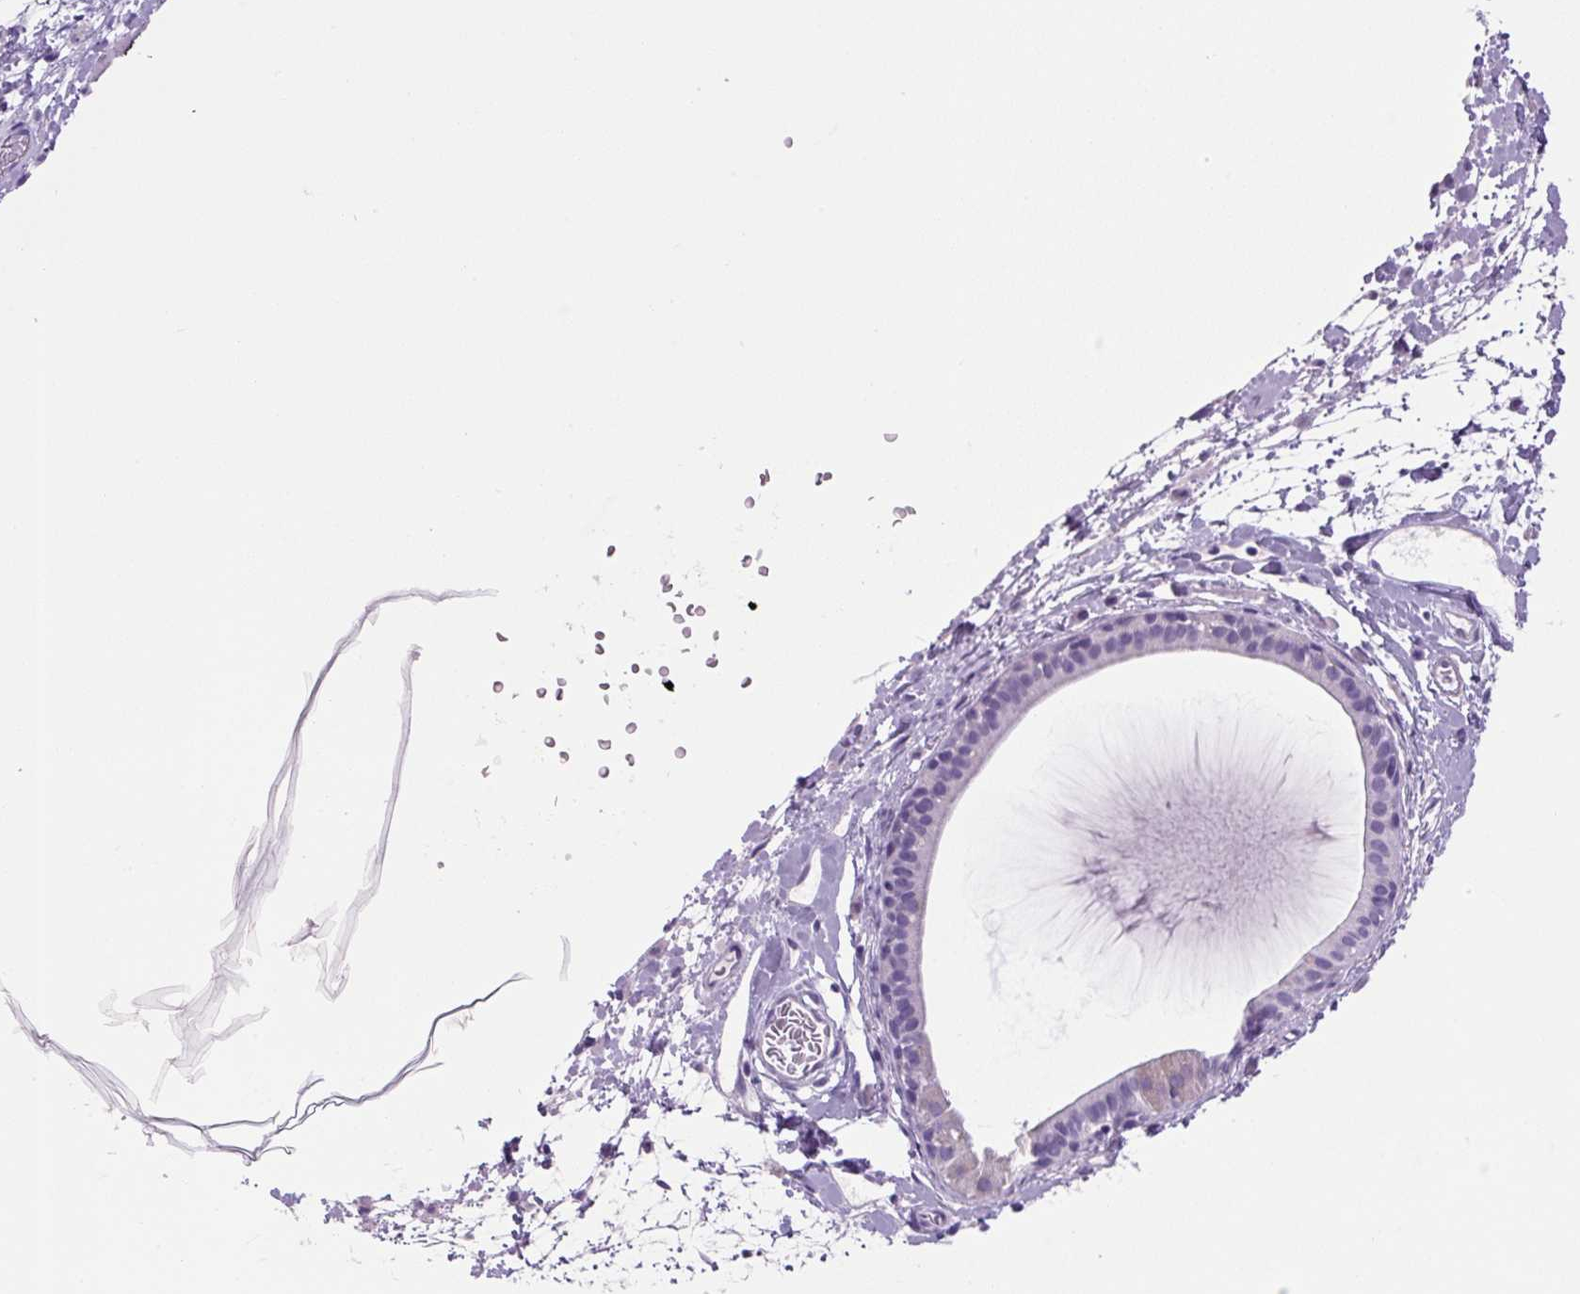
{"staining": {"intensity": "negative", "quantity": "none", "location": "none"}, "tissue": "nasopharynx", "cell_type": "Respiratory epithelial cells", "image_type": "normal", "snomed": [{"axis": "morphology", "description": "Normal tissue, NOS"}, {"axis": "topography", "description": "Lymph node"}, {"axis": "topography", "description": "Cartilage tissue"}, {"axis": "topography", "description": "Nasopharynx"}], "caption": "Protein analysis of normal nasopharynx exhibits no significant positivity in respiratory epithelial cells.", "gene": "CHGA", "patient": {"sex": "male", "age": 63}}